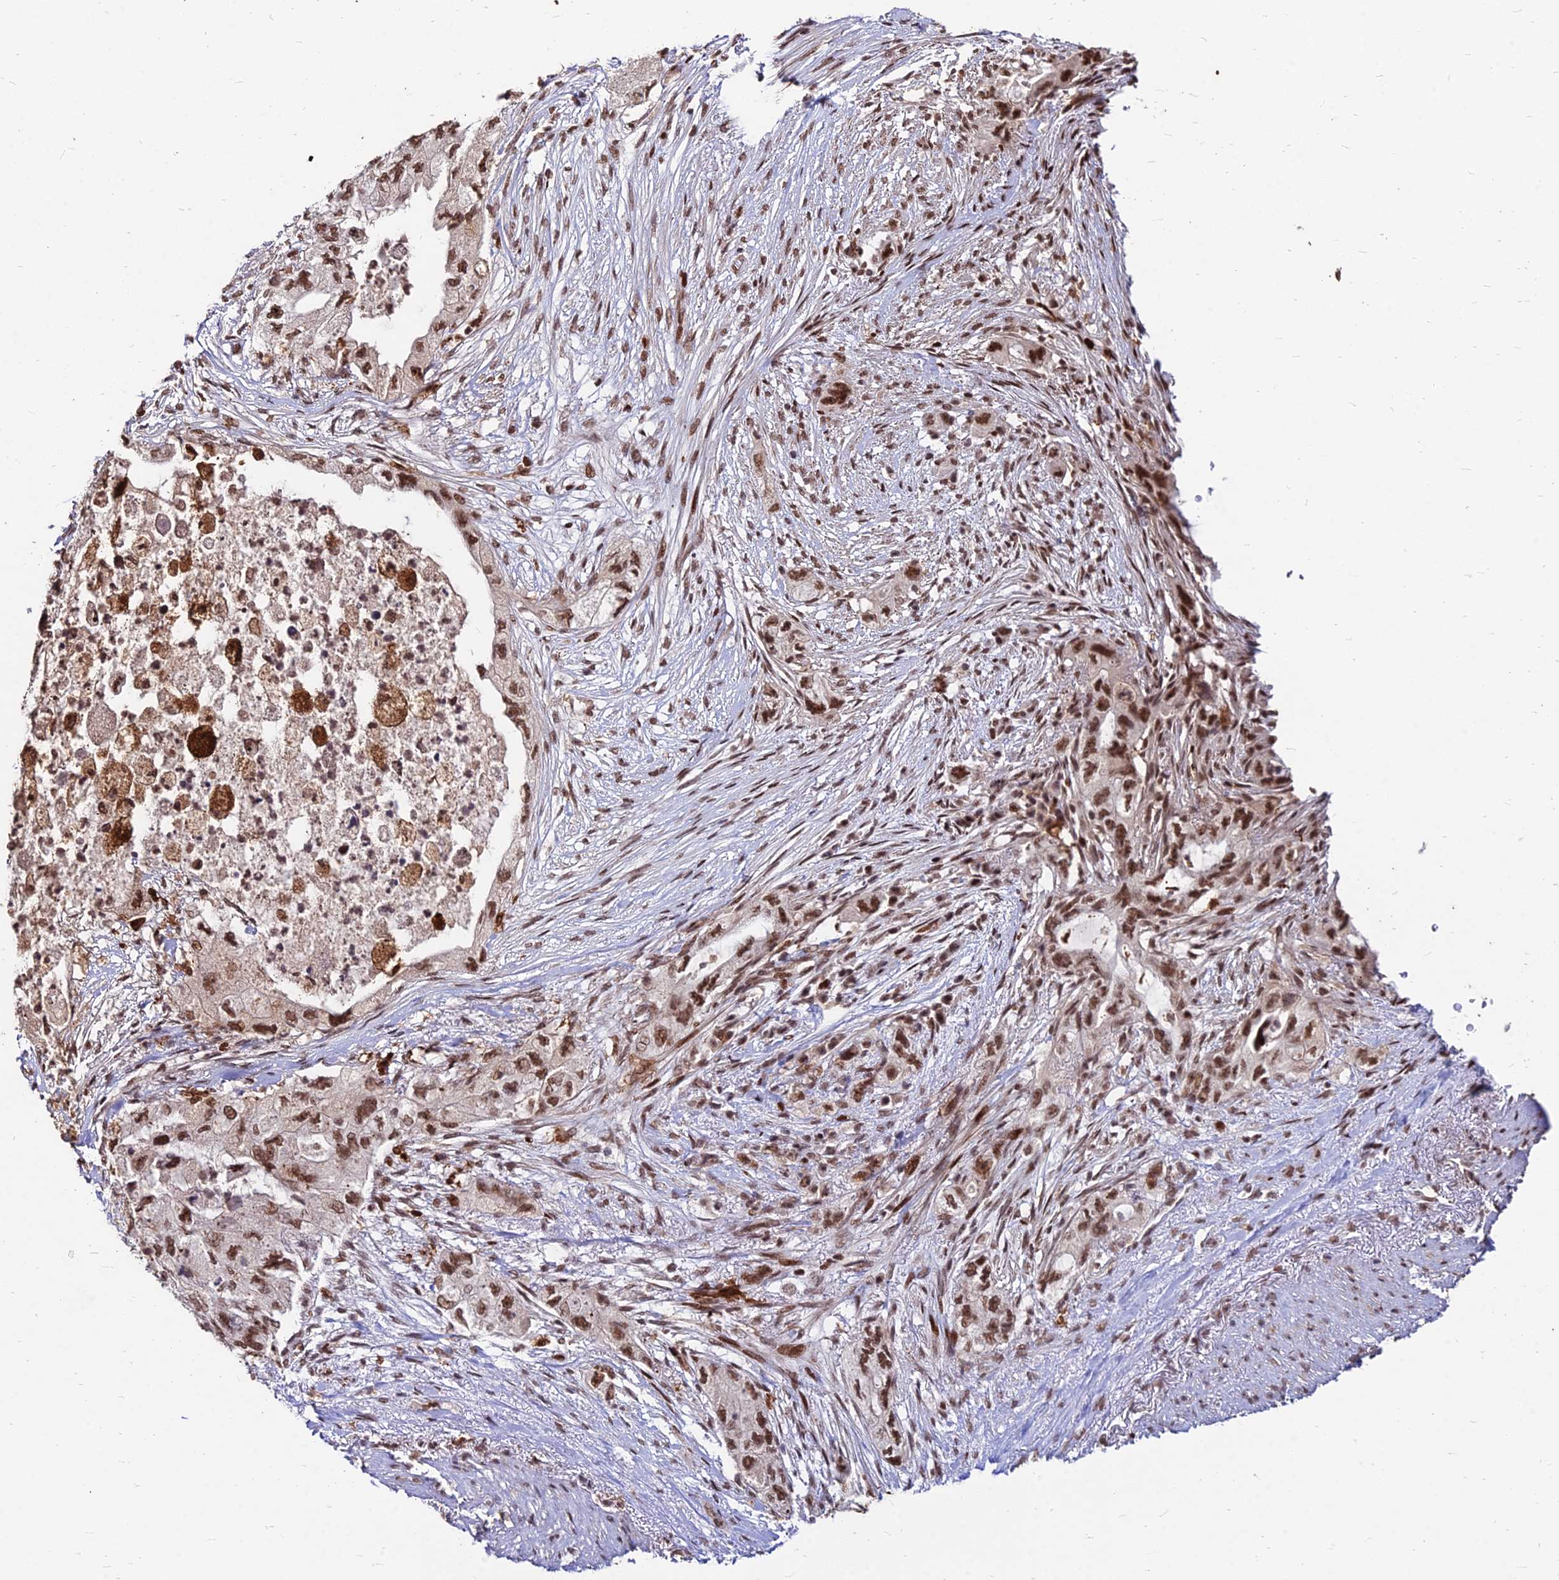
{"staining": {"intensity": "moderate", "quantity": ">75%", "location": "nuclear"}, "tissue": "pancreatic cancer", "cell_type": "Tumor cells", "image_type": "cancer", "snomed": [{"axis": "morphology", "description": "Adenocarcinoma, NOS"}, {"axis": "topography", "description": "Pancreas"}], "caption": "Human pancreatic cancer (adenocarcinoma) stained for a protein (brown) exhibits moderate nuclear positive expression in approximately >75% of tumor cells.", "gene": "ZBED4", "patient": {"sex": "female", "age": 73}}